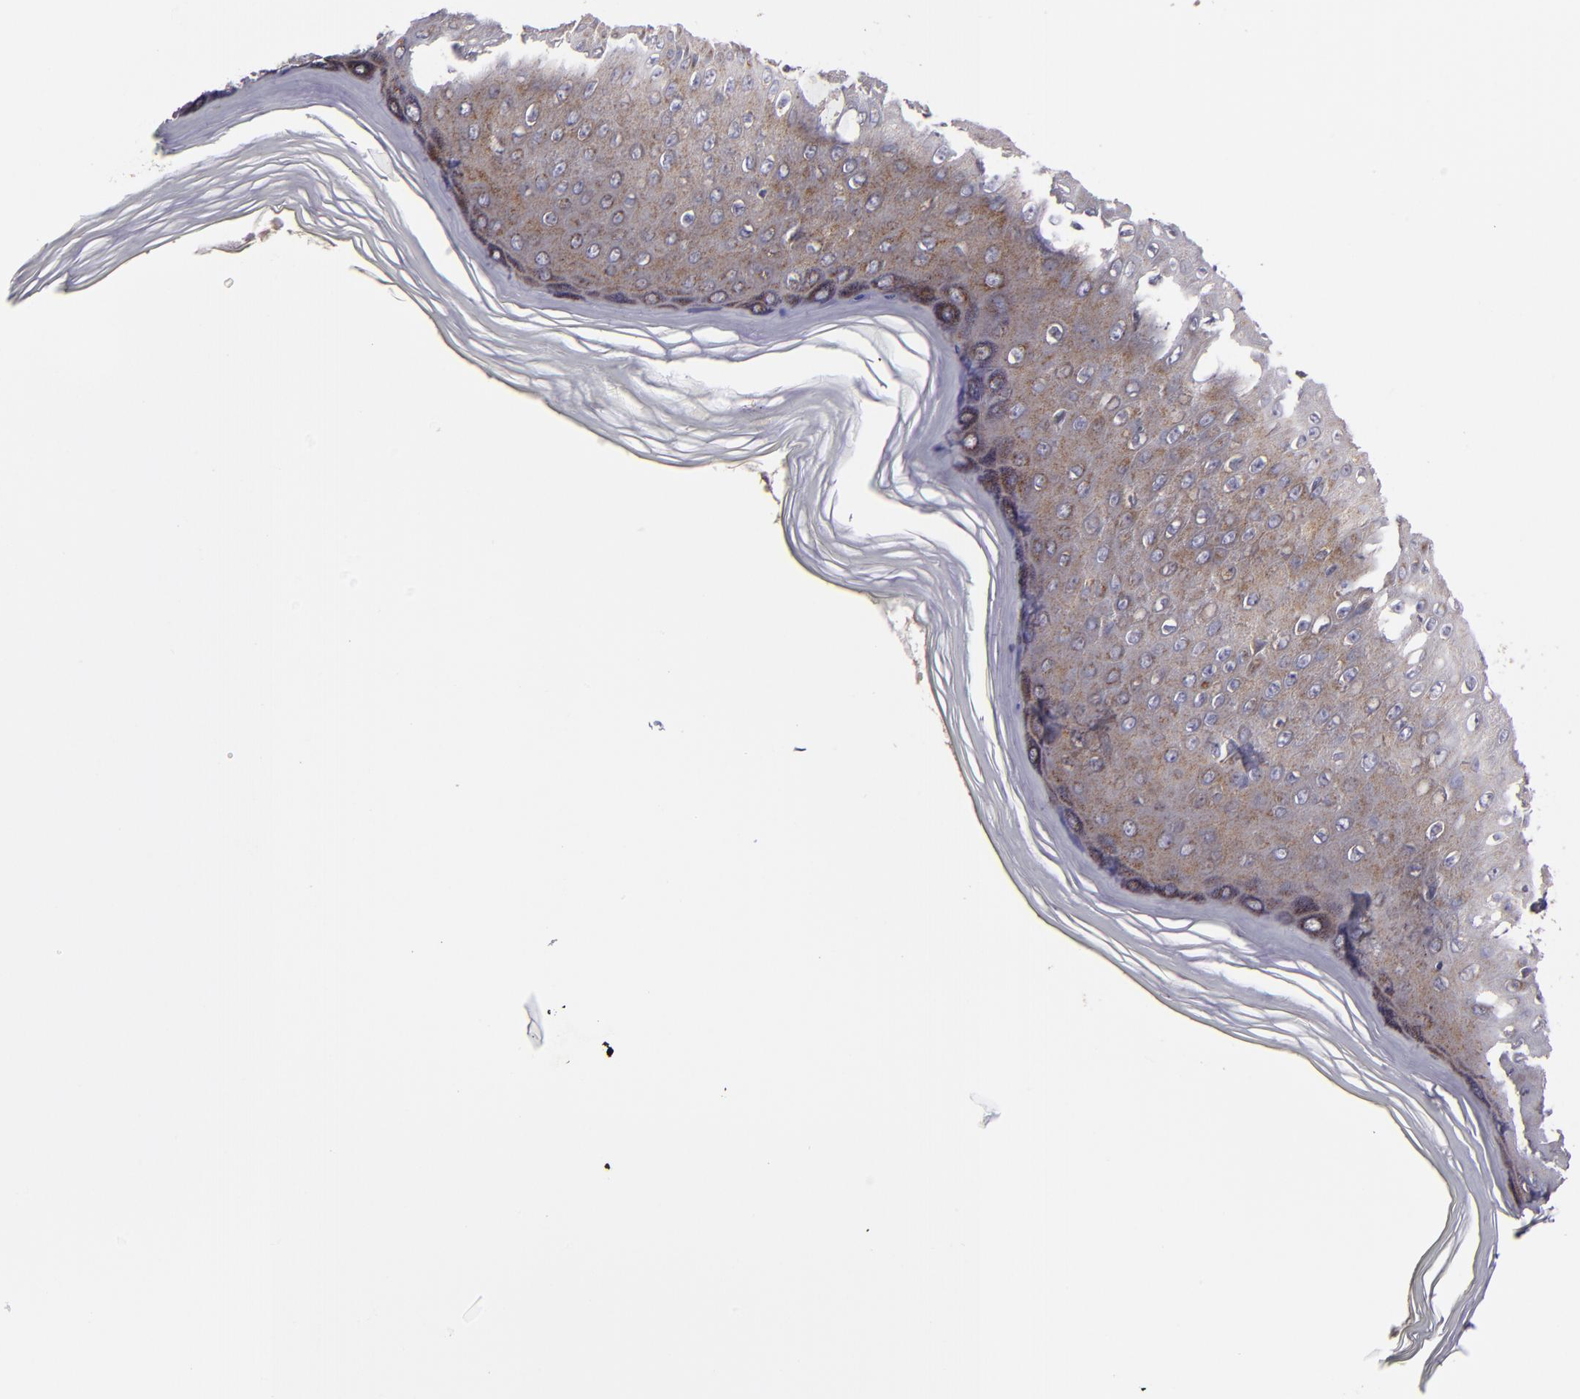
{"staining": {"intensity": "moderate", "quantity": ">75%", "location": "cytoplasmic/membranous"}, "tissue": "skin", "cell_type": "Epidermal cells", "image_type": "normal", "snomed": [{"axis": "morphology", "description": "Normal tissue, NOS"}, {"axis": "morphology", "description": "Inflammation, NOS"}, {"axis": "topography", "description": "Soft tissue"}, {"axis": "topography", "description": "Anal"}], "caption": "This histopathology image displays IHC staining of benign skin, with medium moderate cytoplasmic/membranous positivity in approximately >75% of epidermal cells.", "gene": "CLTA", "patient": {"sex": "female", "age": 15}}